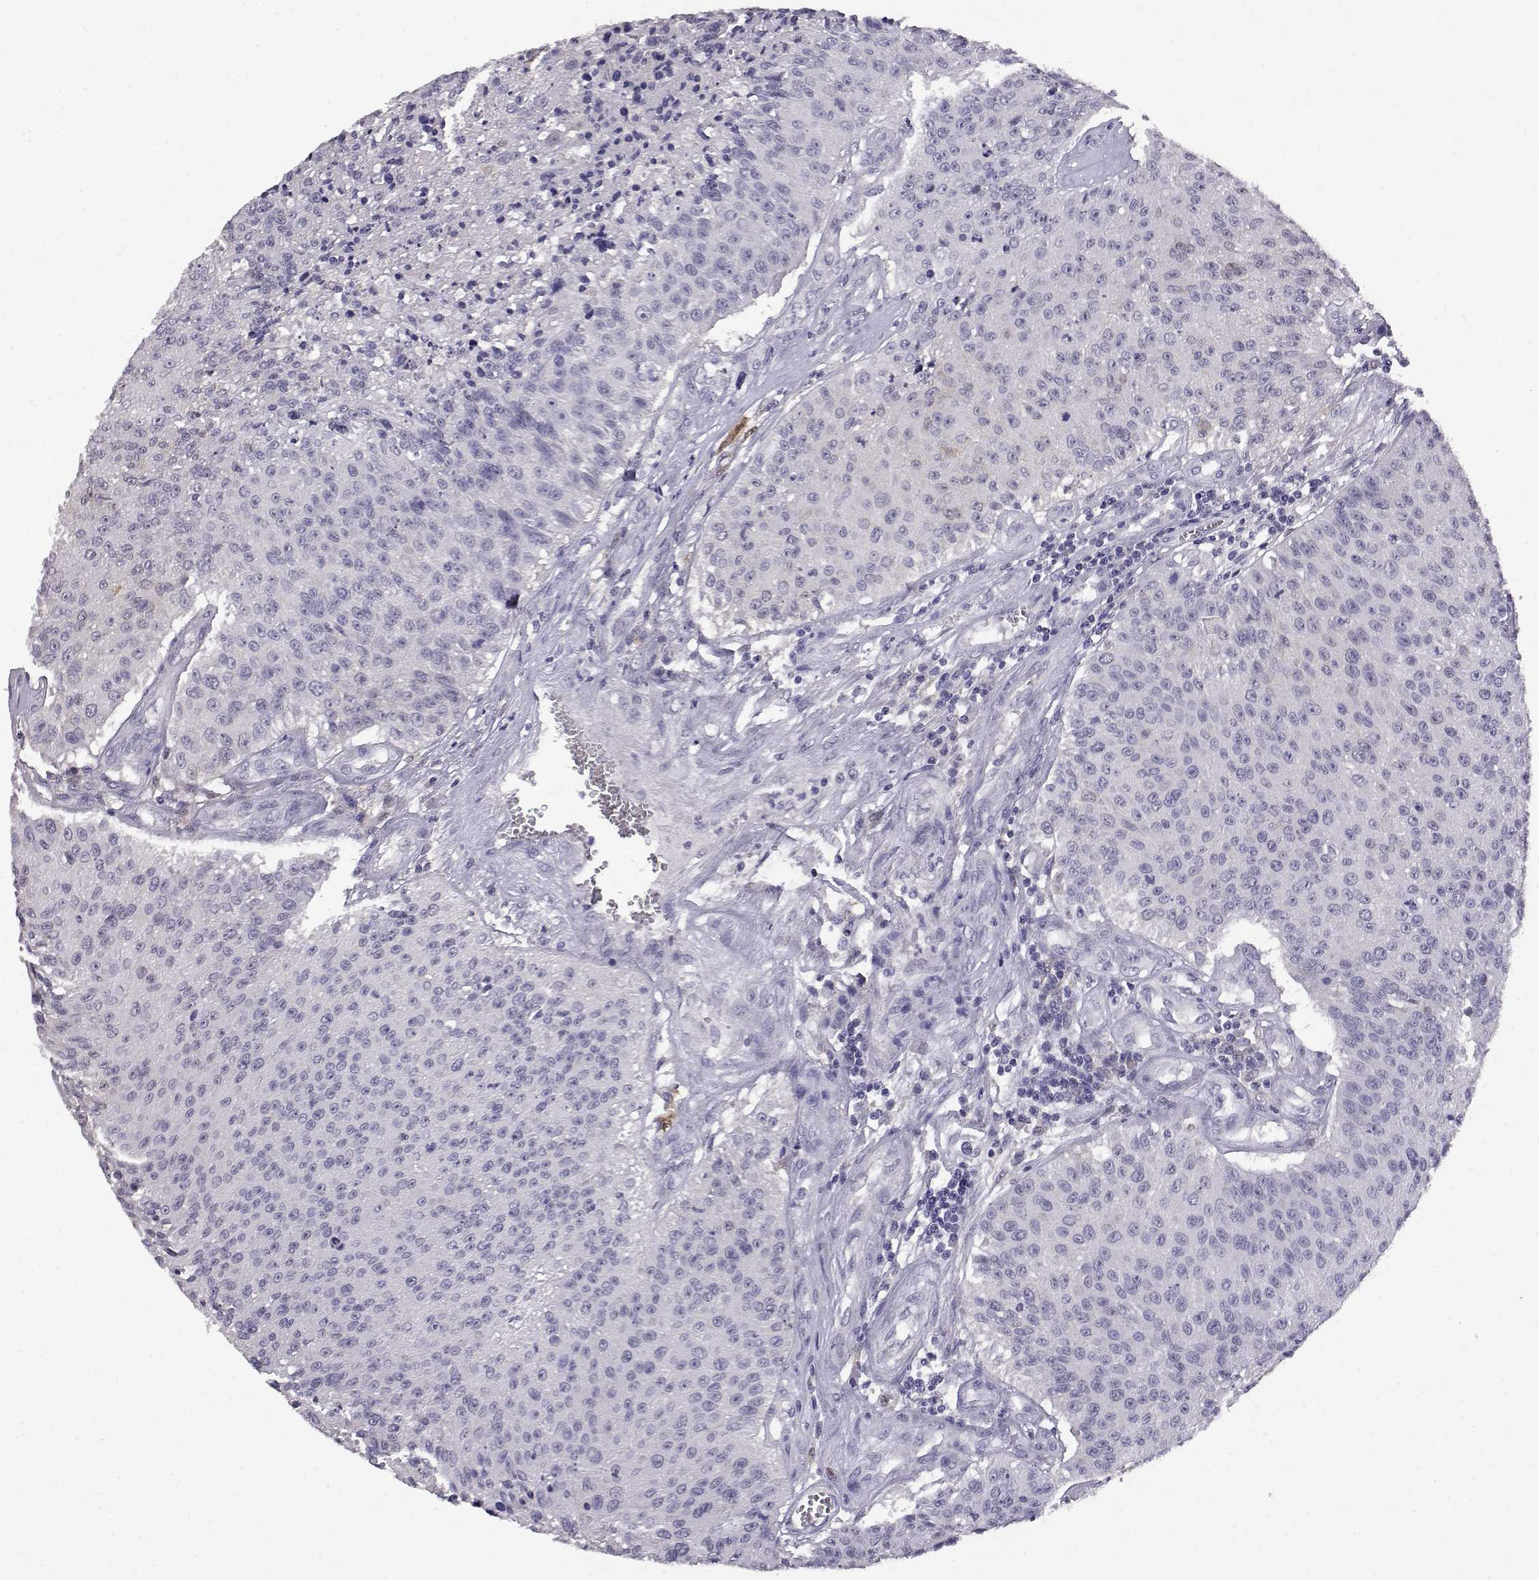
{"staining": {"intensity": "negative", "quantity": "none", "location": "none"}, "tissue": "urothelial cancer", "cell_type": "Tumor cells", "image_type": "cancer", "snomed": [{"axis": "morphology", "description": "Urothelial carcinoma, NOS"}, {"axis": "topography", "description": "Urinary bladder"}], "caption": "Protein analysis of transitional cell carcinoma demonstrates no significant staining in tumor cells.", "gene": "AKR1B1", "patient": {"sex": "male", "age": 55}}